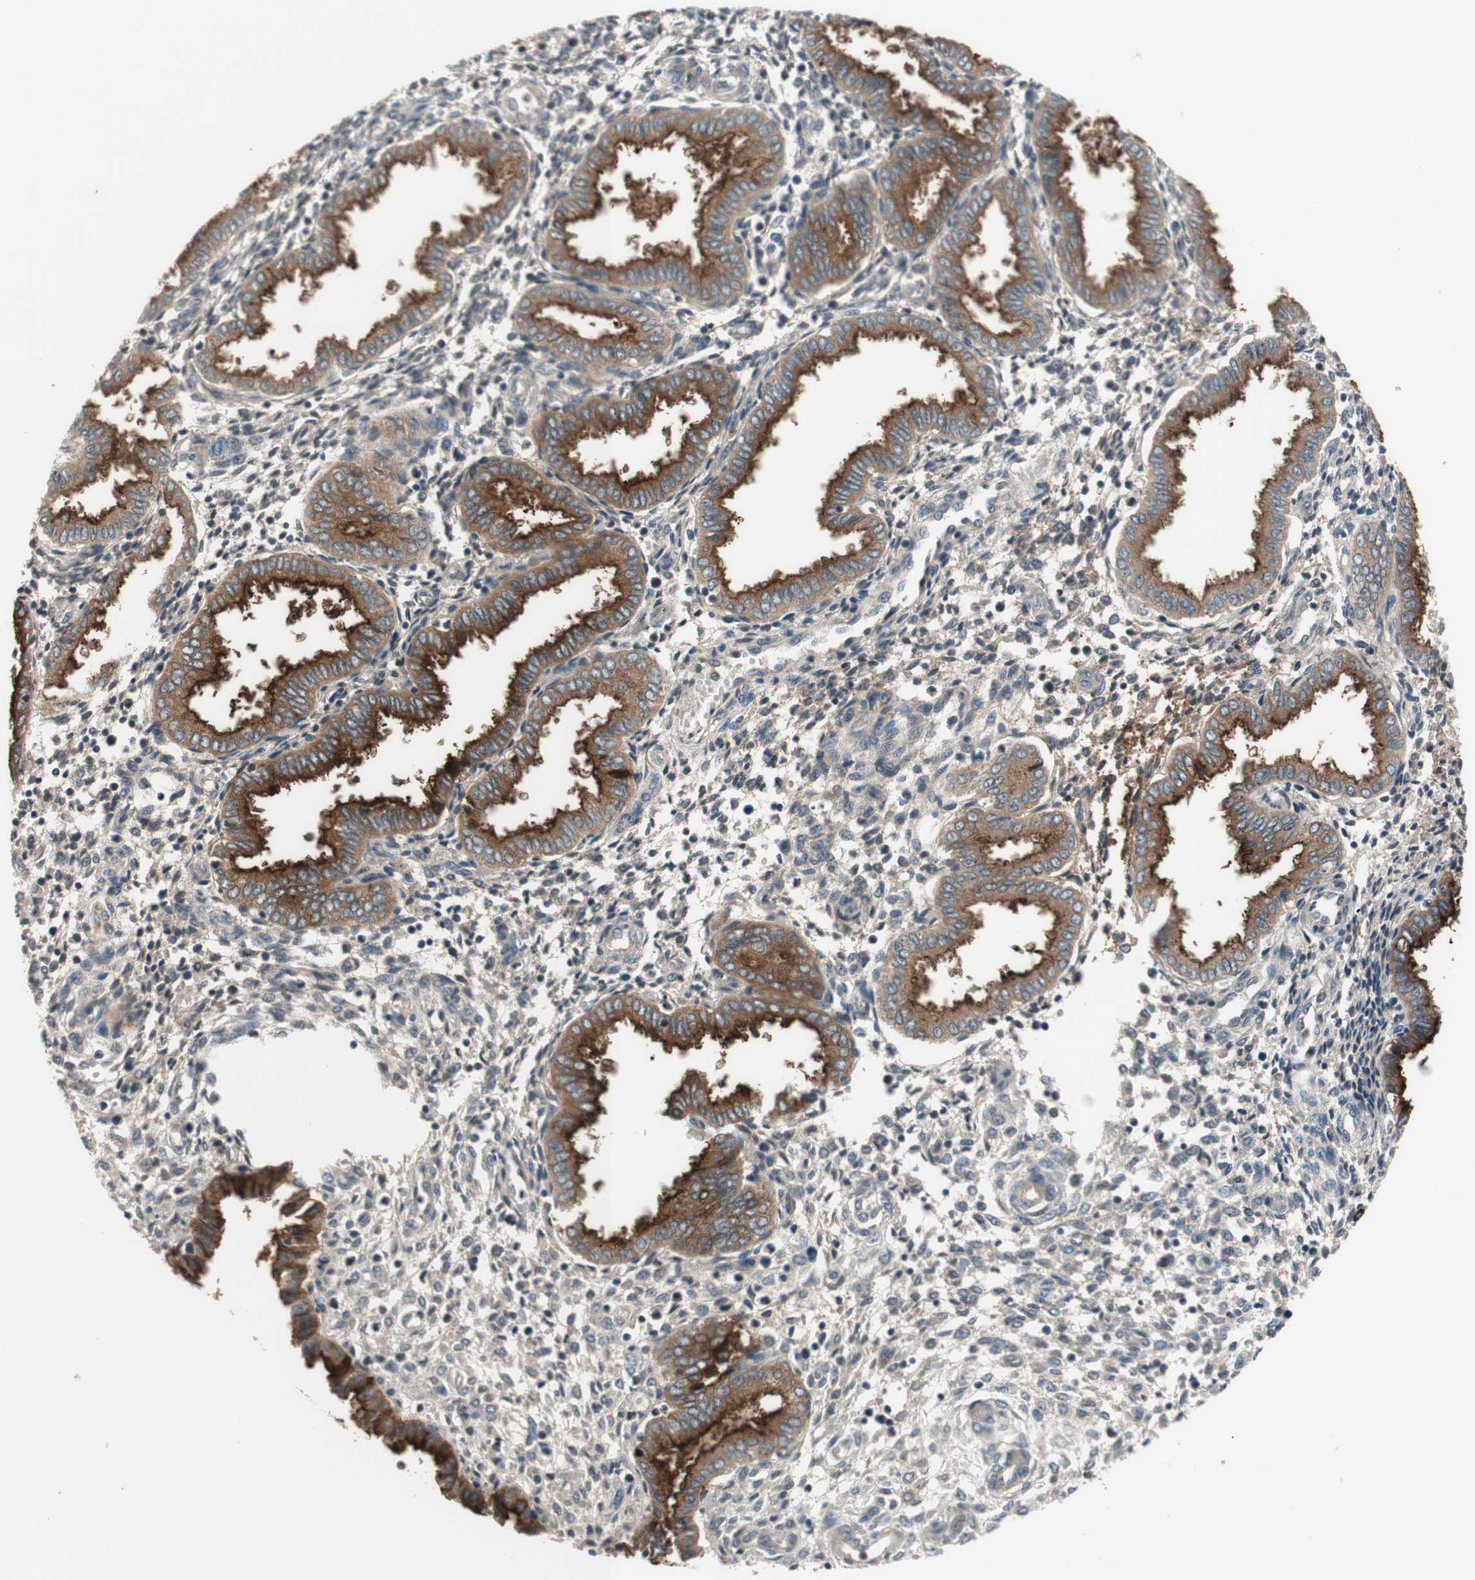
{"staining": {"intensity": "weak", "quantity": "25%-75%", "location": "cytoplasmic/membranous"}, "tissue": "endometrium", "cell_type": "Cells in endometrial stroma", "image_type": "normal", "snomed": [{"axis": "morphology", "description": "Normal tissue, NOS"}, {"axis": "topography", "description": "Endometrium"}], "caption": "Protein staining reveals weak cytoplasmic/membranous expression in approximately 25%-75% of cells in endometrial stroma in normal endometrium.", "gene": "CD55", "patient": {"sex": "female", "age": 33}}